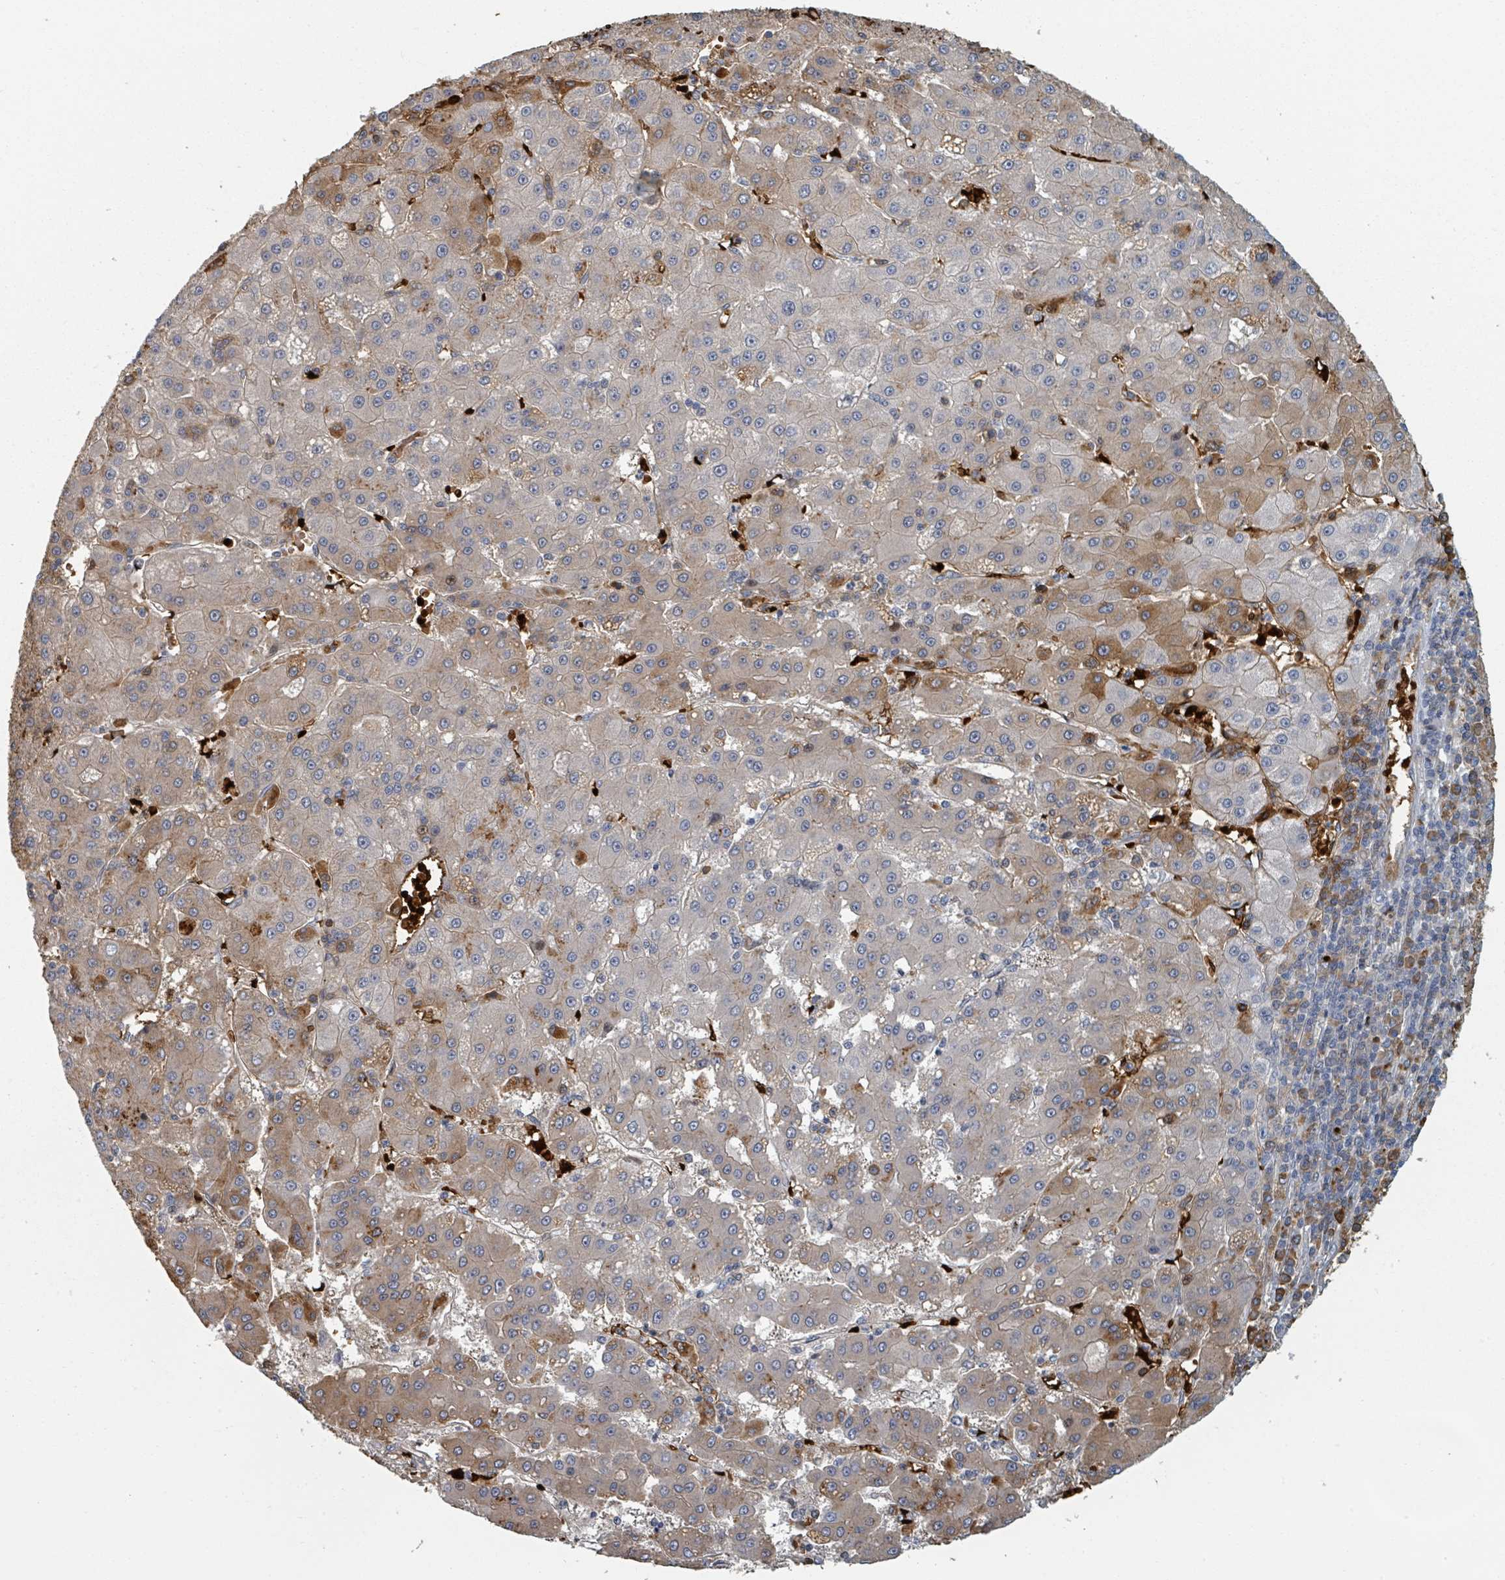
{"staining": {"intensity": "moderate", "quantity": "<25%", "location": "cytoplasmic/membranous"}, "tissue": "liver cancer", "cell_type": "Tumor cells", "image_type": "cancer", "snomed": [{"axis": "morphology", "description": "Carcinoma, Hepatocellular, NOS"}, {"axis": "topography", "description": "Liver"}], "caption": "Protein staining of hepatocellular carcinoma (liver) tissue demonstrates moderate cytoplasmic/membranous positivity in about <25% of tumor cells.", "gene": "TRPC4AP", "patient": {"sex": "male", "age": 76}}